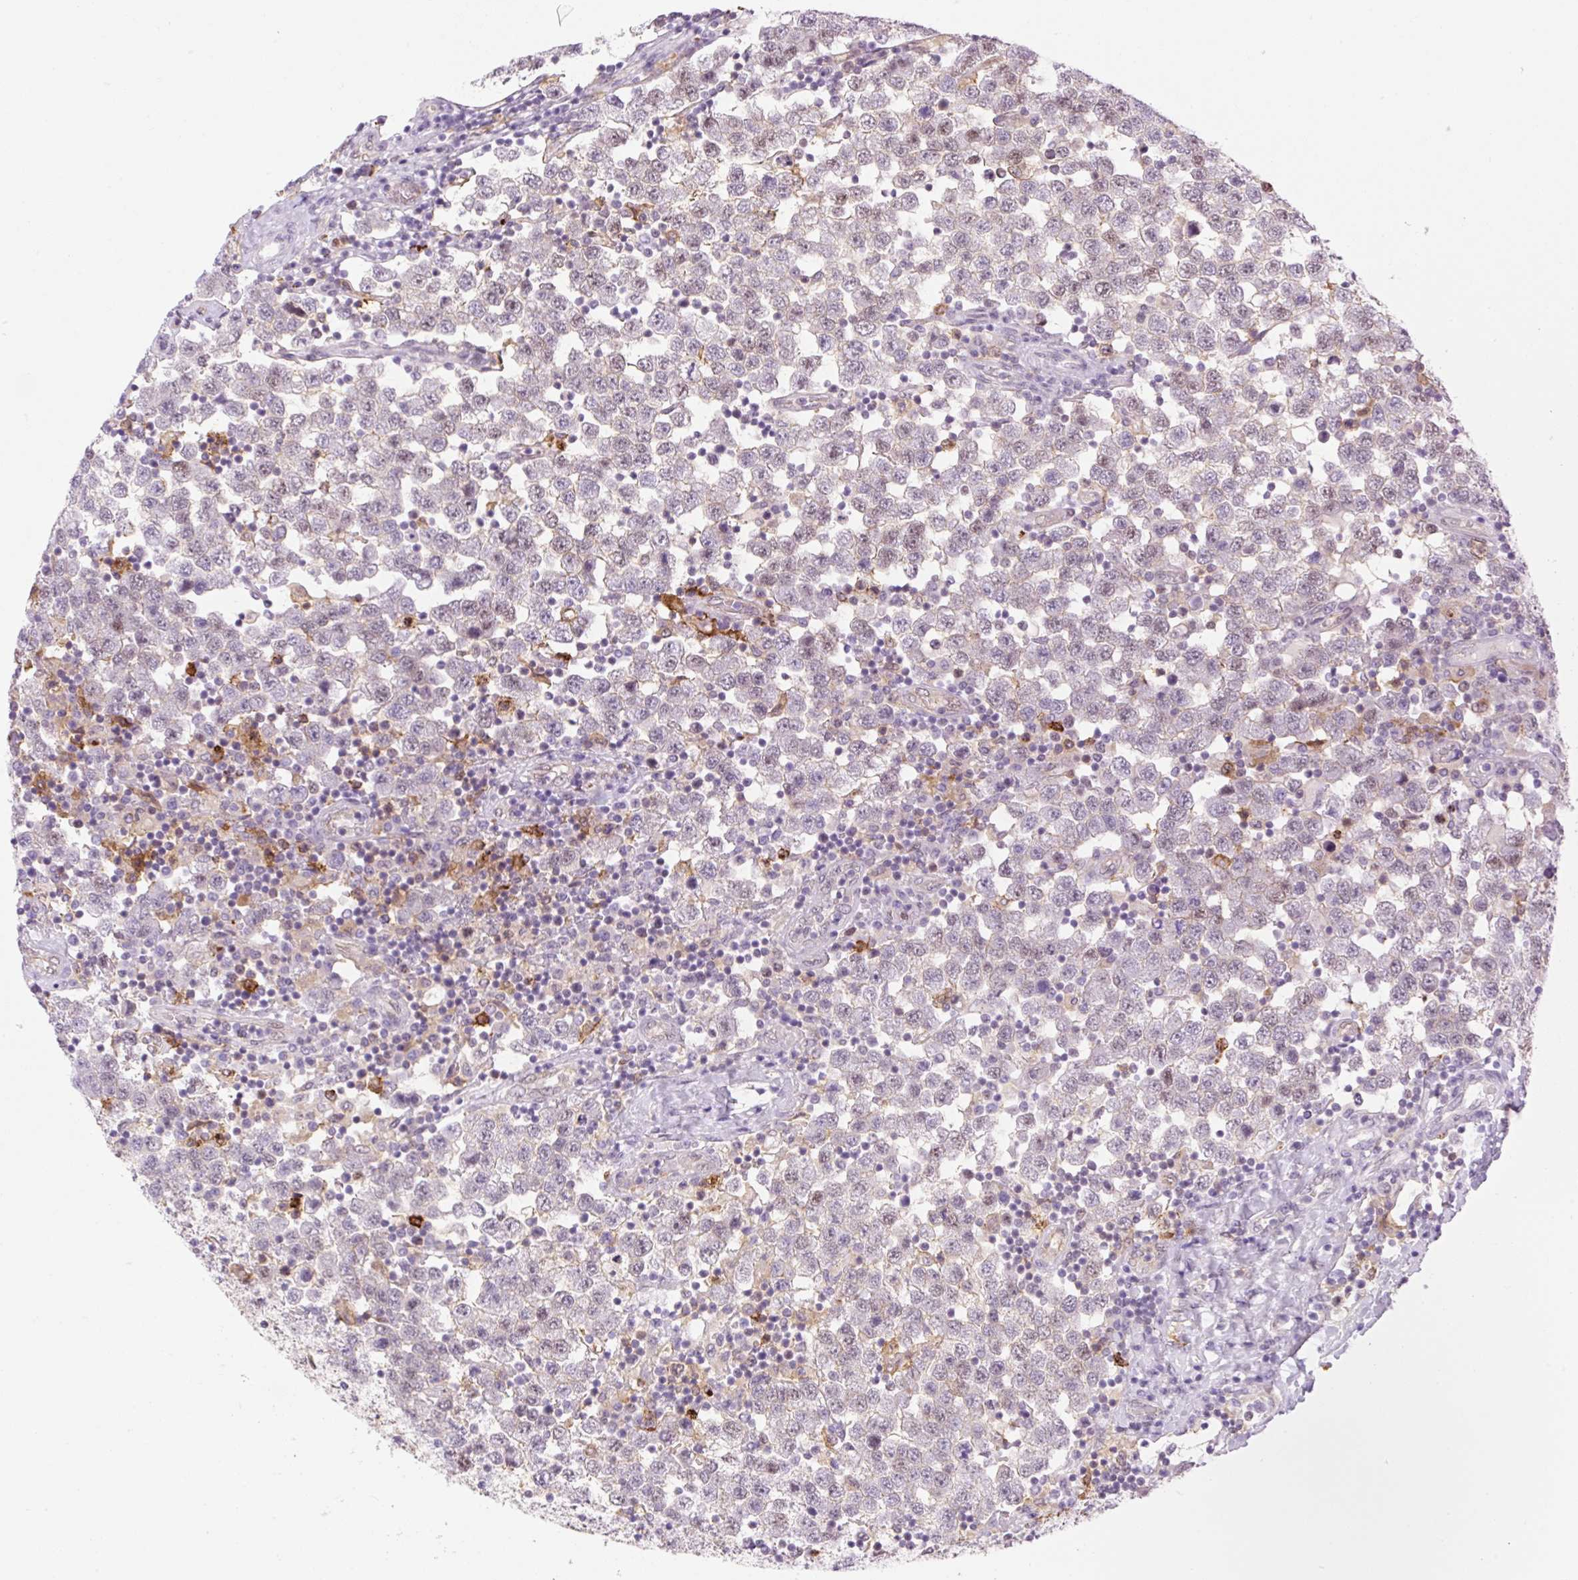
{"staining": {"intensity": "weak", "quantity": "<25%", "location": "nuclear"}, "tissue": "testis cancer", "cell_type": "Tumor cells", "image_type": "cancer", "snomed": [{"axis": "morphology", "description": "Seminoma, NOS"}, {"axis": "topography", "description": "Testis"}], "caption": "IHC image of seminoma (testis) stained for a protein (brown), which reveals no expression in tumor cells.", "gene": "PALM3", "patient": {"sex": "male", "age": 34}}